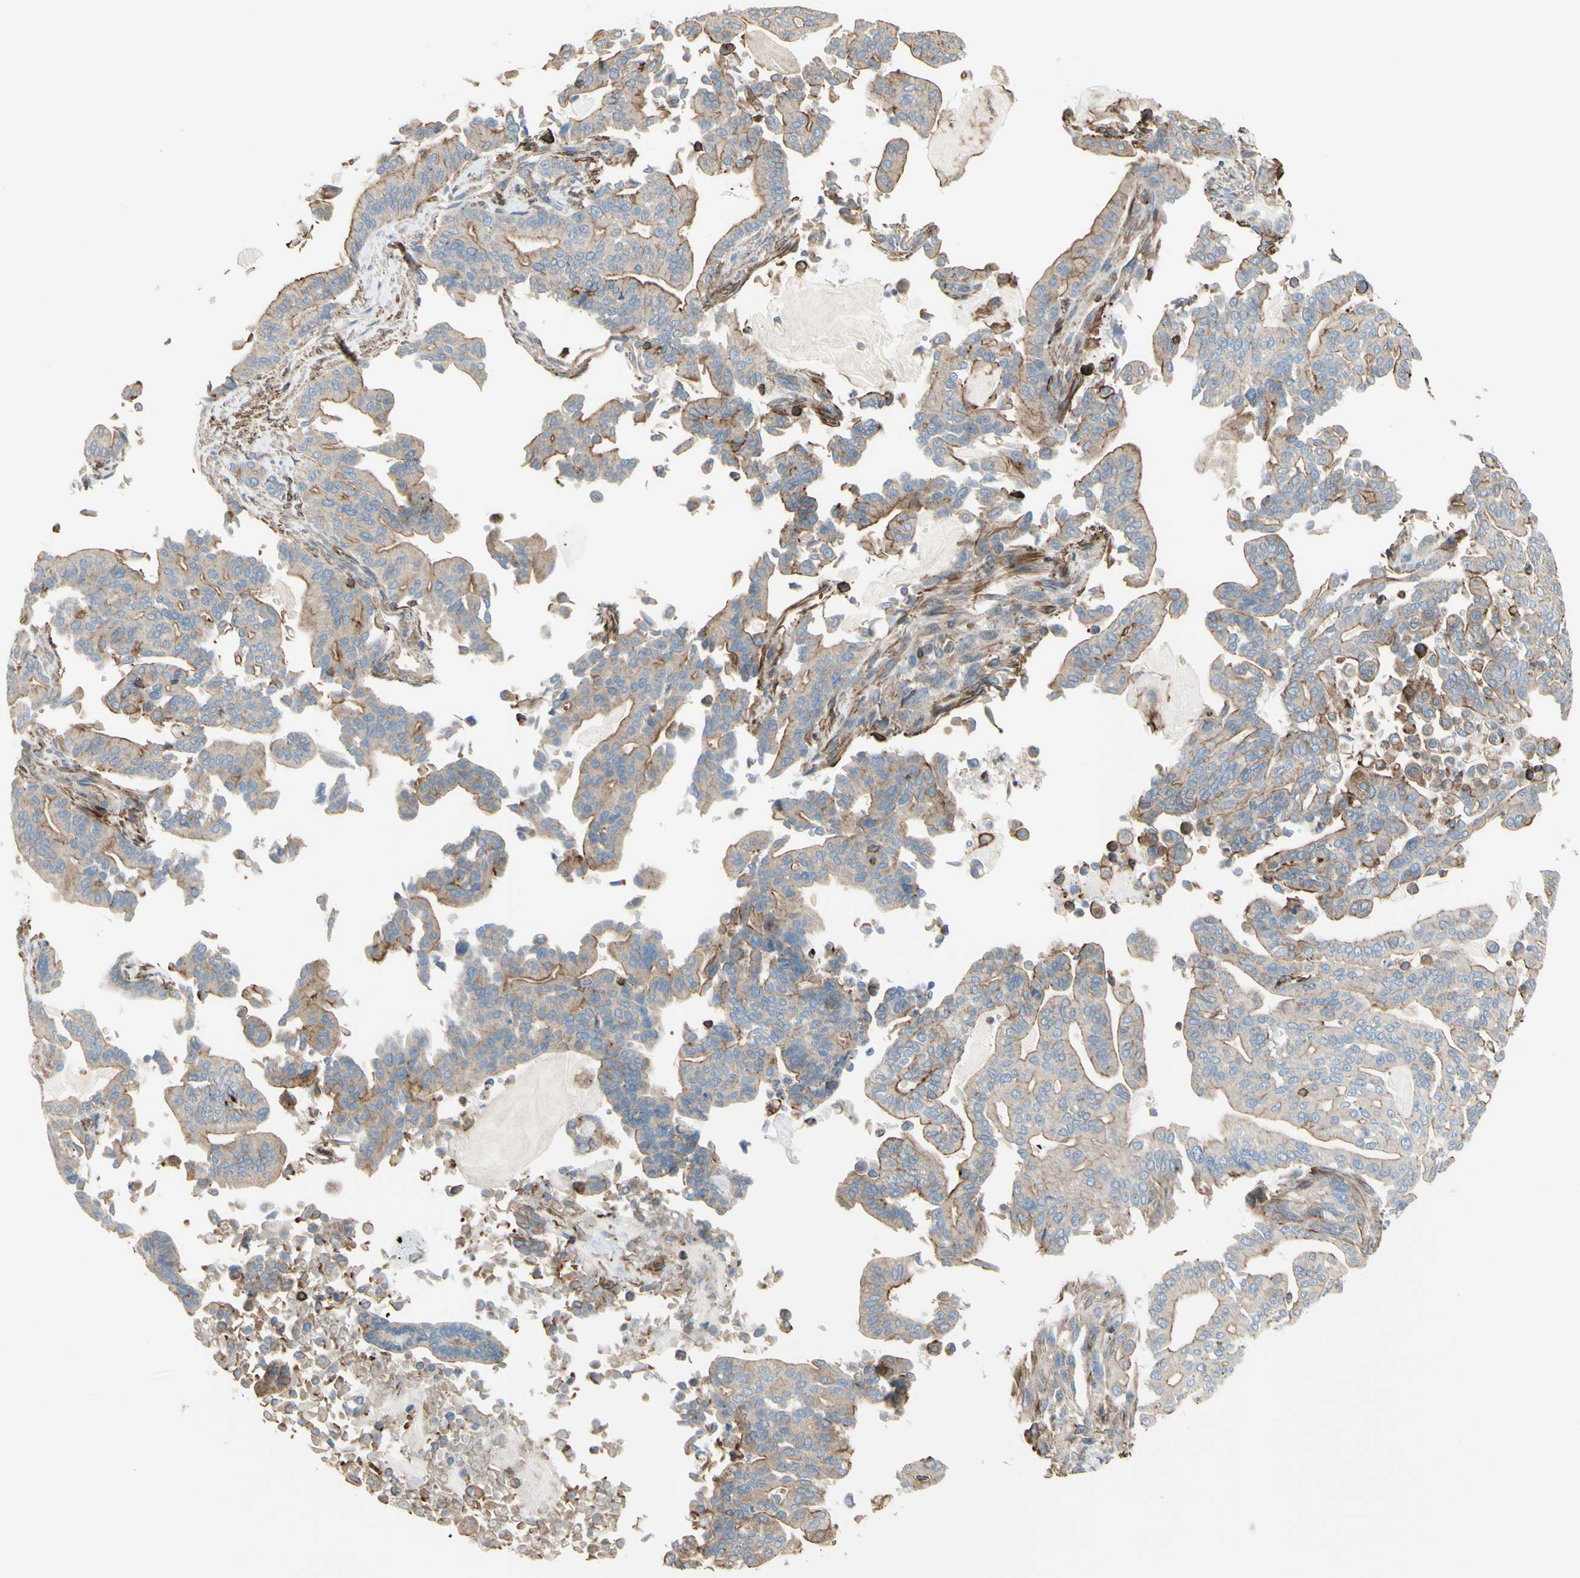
{"staining": {"intensity": "weak", "quantity": "25%-75%", "location": "cytoplasmic/membranous"}, "tissue": "pancreatic cancer", "cell_type": "Tumor cells", "image_type": "cancer", "snomed": [{"axis": "morphology", "description": "Adenocarcinoma, NOS"}, {"axis": "topography", "description": "Pancreas"}], "caption": "Human adenocarcinoma (pancreatic) stained for a protein (brown) reveals weak cytoplasmic/membranous positive expression in about 25%-75% of tumor cells.", "gene": "SEMA4C", "patient": {"sex": "male", "age": 63}}